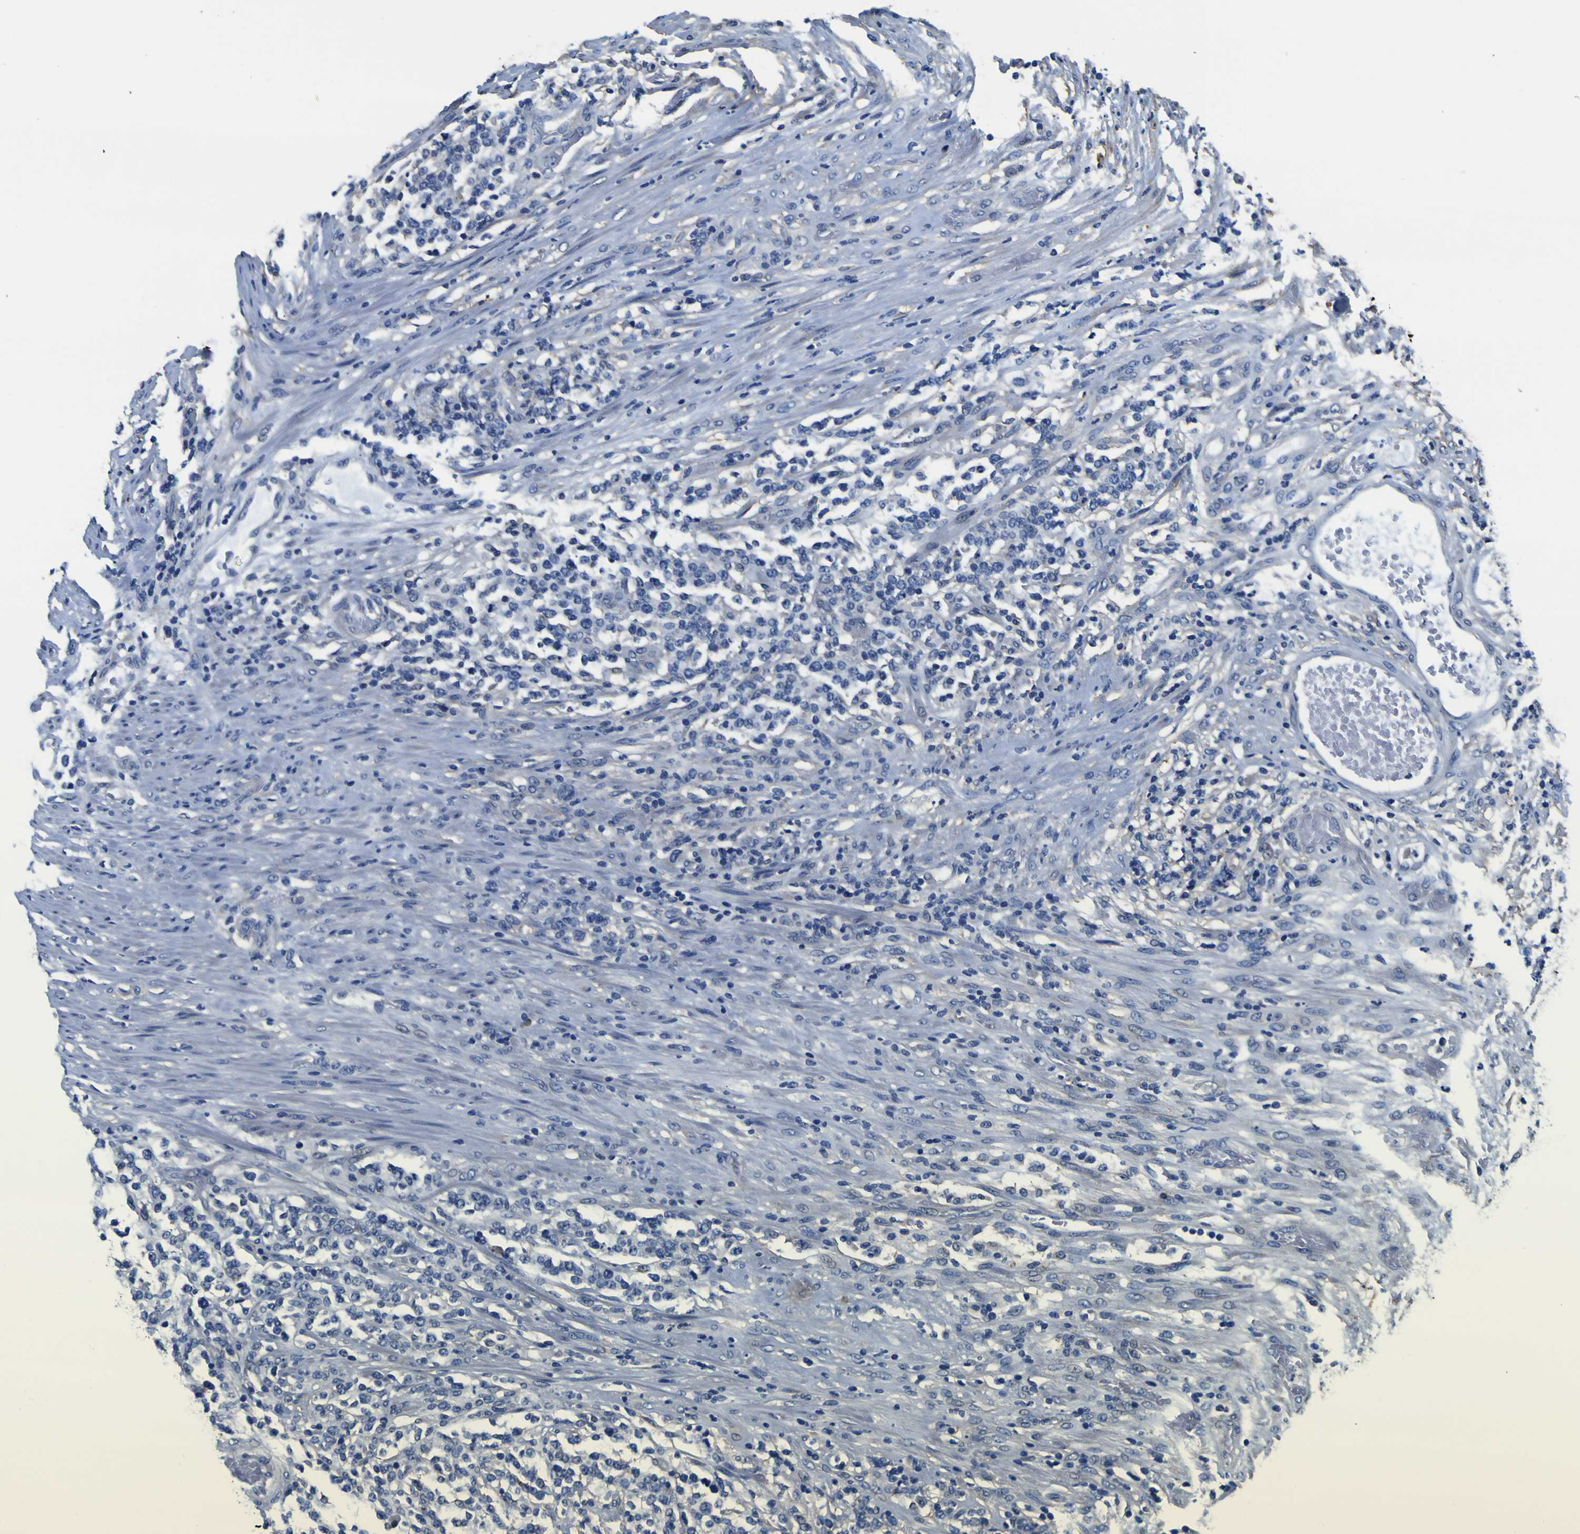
{"staining": {"intensity": "negative", "quantity": "none", "location": "none"}, "tissue": "lymphoma", "cell_type": "Tumor cells", "image_type": "cancer", "snomed": [{"axis": "morphology", "description": "Malignant lymphoma, non-Hodgkin's type, High grade"}, {"axis": "topography", "description": "Soft tissue"}], "caption": "Tumor cells show no significant staining in high-grade malignant lymphoma, non-Hodgkin's type. (IHC, brightfield microscopy, high magnification).", "gene": "PXDN", "patient": {"sex": "male", "age": 18}}